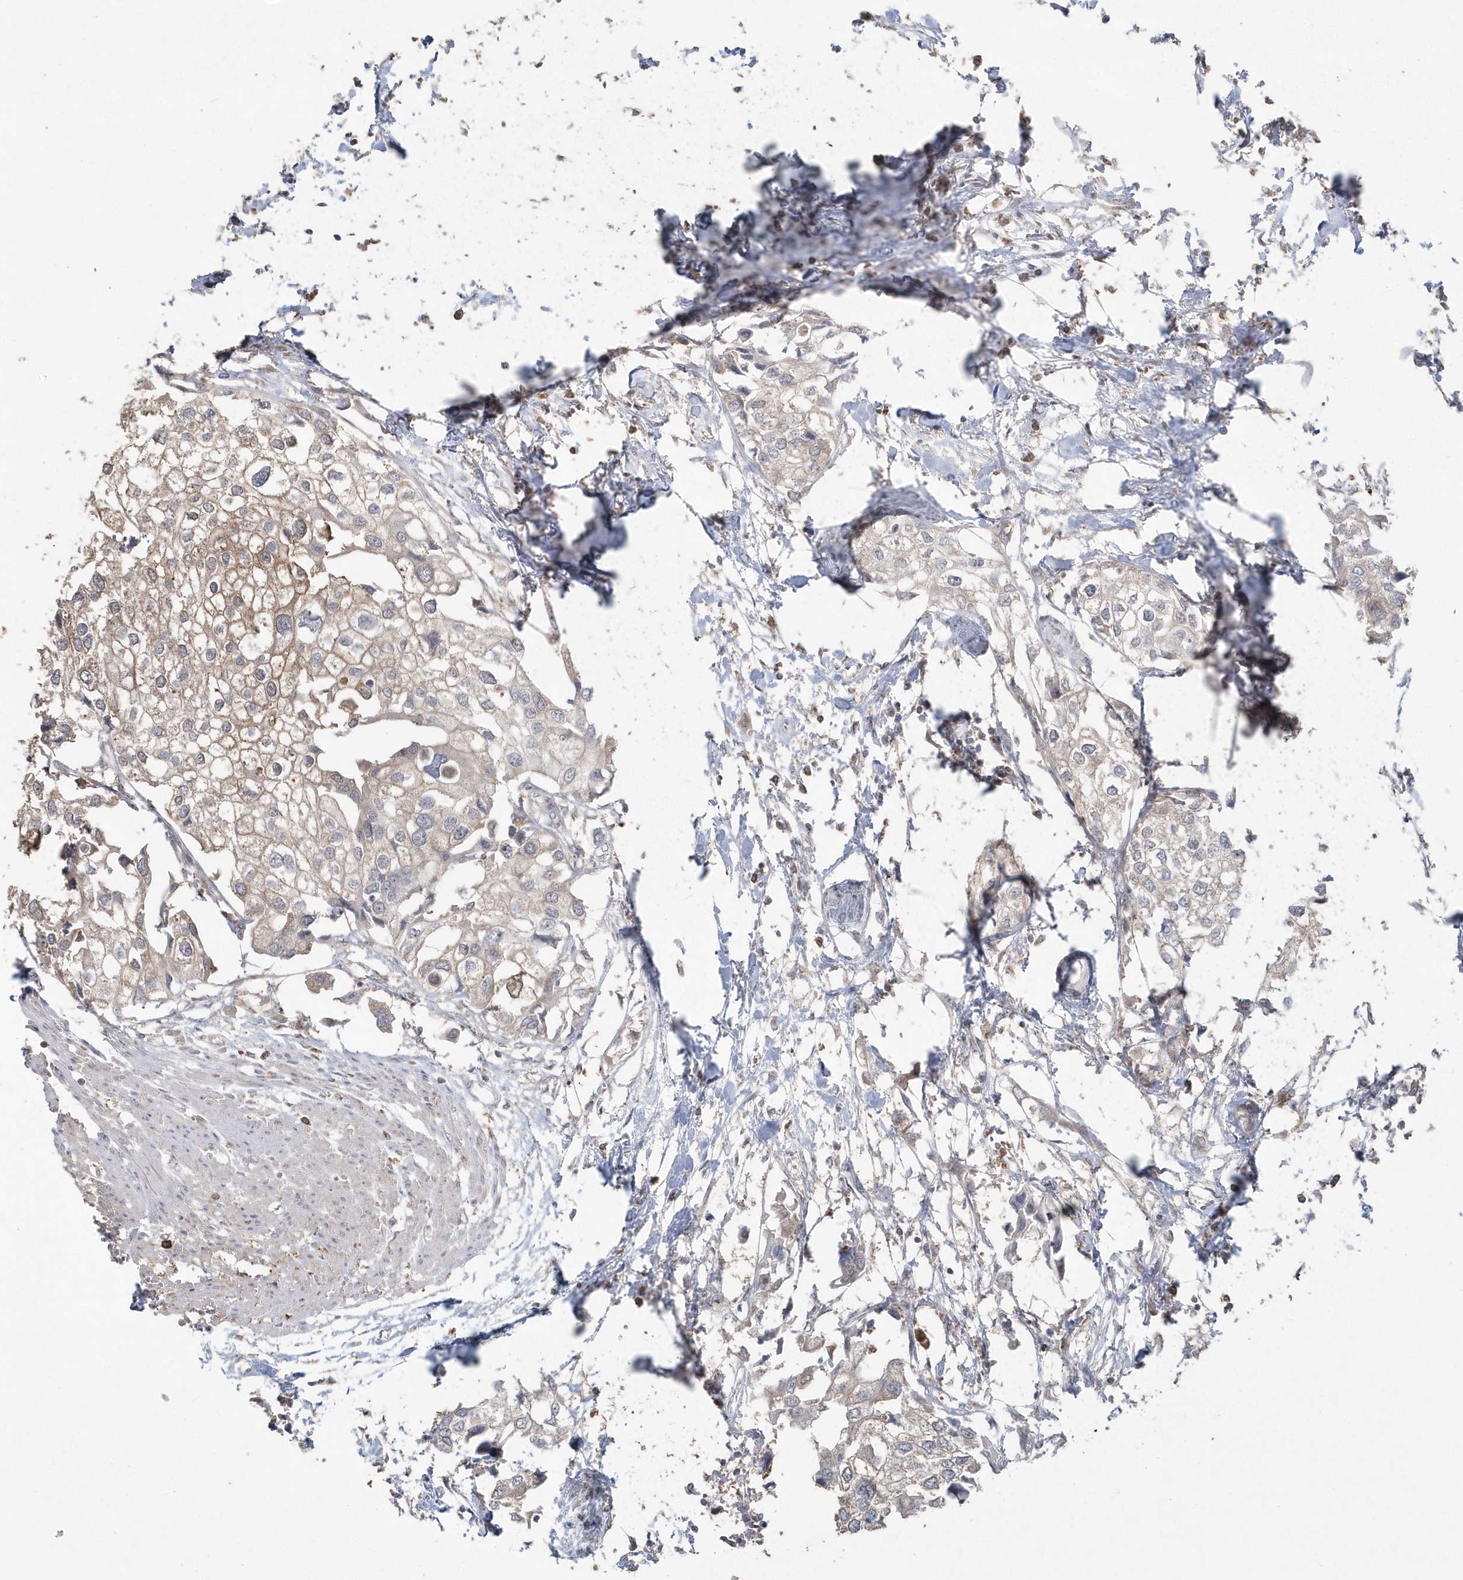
{"staining": {"intensity": "weak", "quantity": "<25%", "location": "cytoplasmic/membranous"}, "tissue": "urothelial cancer", "cell_type": "Tumor cells", "image_type": "cancer", "snomed": [{"axis": "morphology", "description": "Urothelial carcinoma, High grade"}, {"axis": "topography", "description": "Urinary bladder"}], "caption": "DAB (3,3'-diaminobenzidine) immunohistochemical staining of urothelial cancer exhibits no significant positivity in tumor cells. (IHC, brightfield microscopy, high magnification).", "gene": "GEMIN6", "patient": {"sex": "male", "age": 64}}